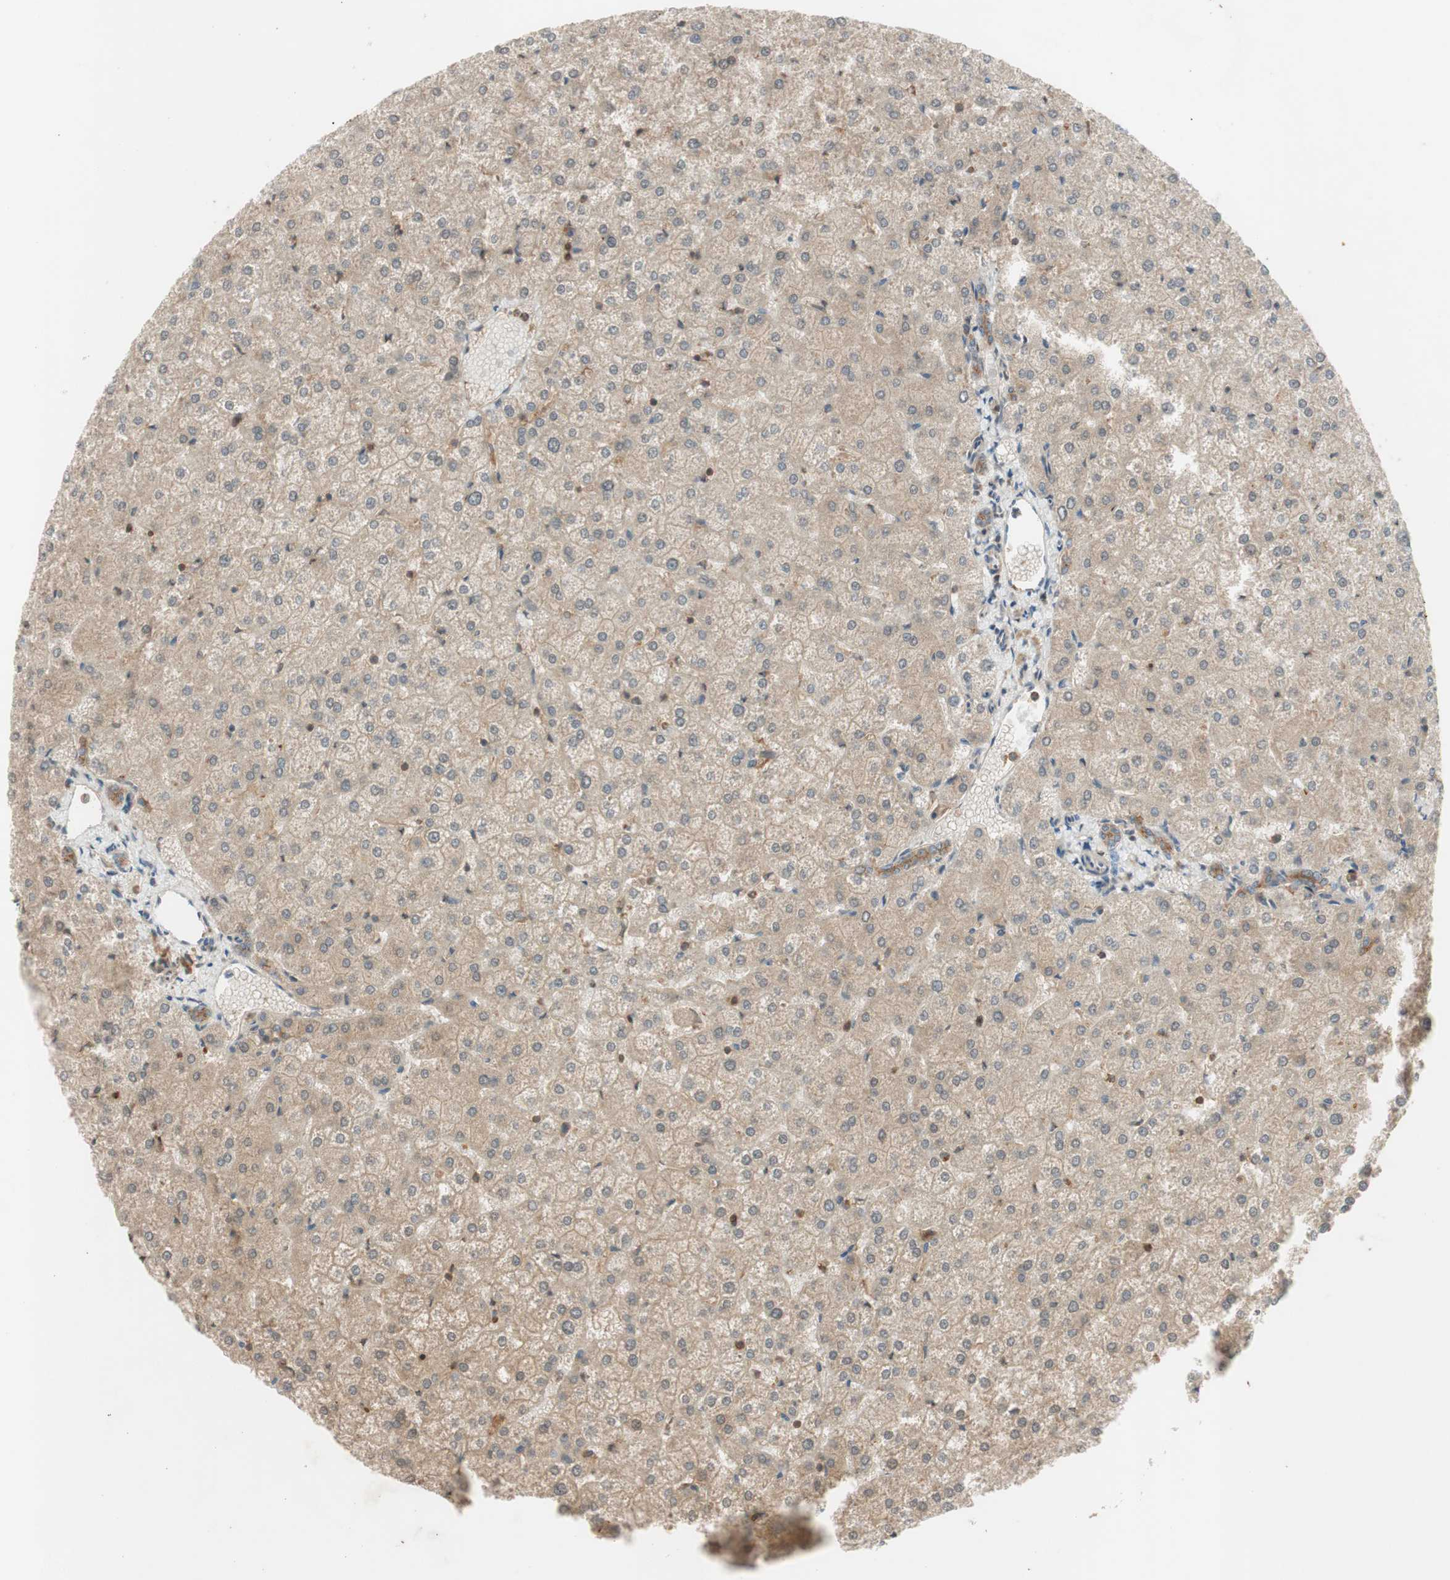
{"staining": {"intensity": "moderate", "quantity": ">75%", "location": "cytoplasmic/membranous"}, "tissue": "liver", "cell_type": "Cholangiocytes", "image_type": "normal", "snomed": [{"axis": "morphology", "description": "Normal tissue, NOS"}, {"axis": "topography", "description": "Liver"}], "caption": "Liver was stained to show a protein in brown. There is medium levels of moderate cytoplasmic/membranous expression in approximately >75% of cholangiocytes.", "gene": "EPHA8", "patient": {"sex": "female", "age": 32}}